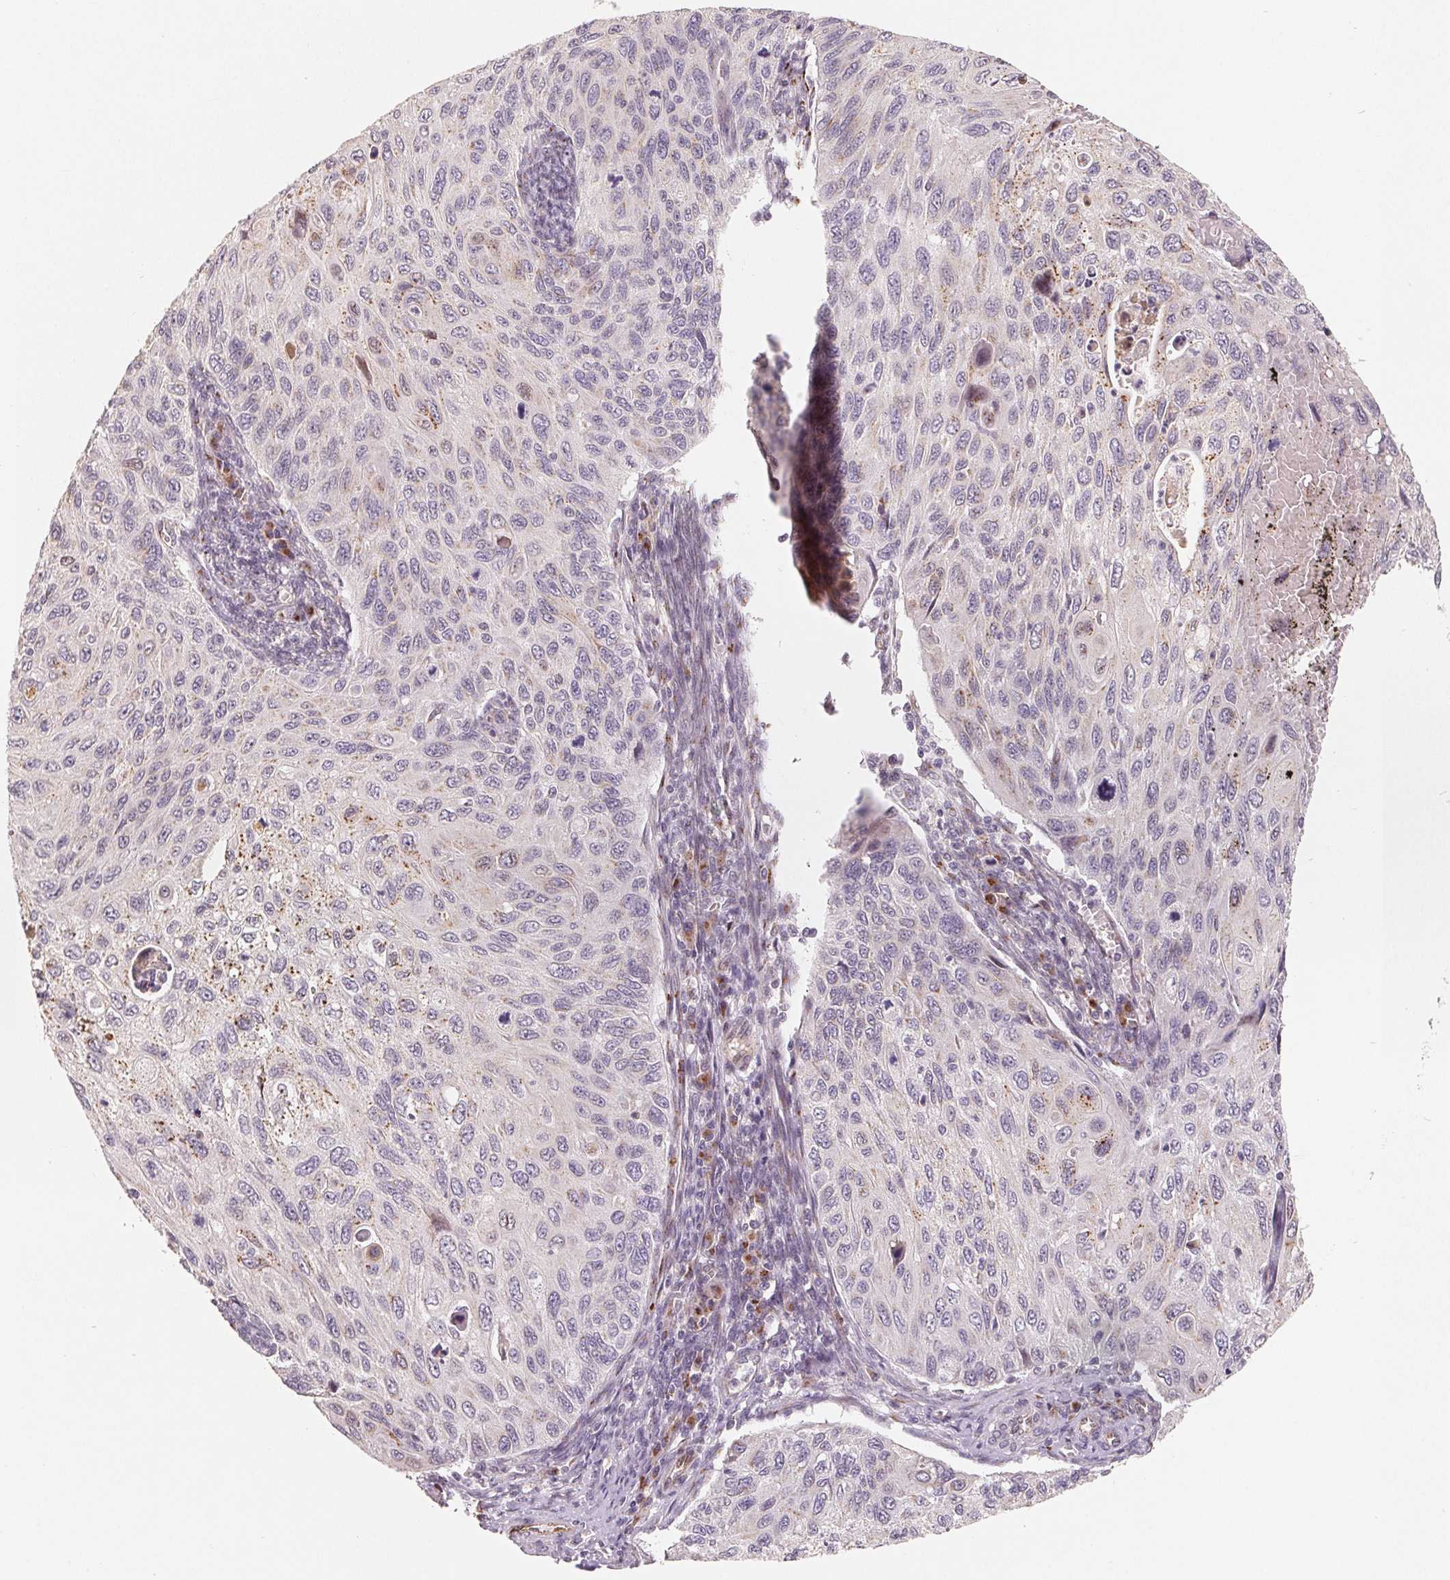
{"staining": {"intensity": "negative", "quantity": "none", "location": "none"}, "tissue": "cervical cancer", "cell_type": "Tumor cells", "image_type": "cancer", "snomed": [{"axis": "morphology", "description": "Squamous cell carcinoma, NOS"}, {"axis": "topography", "description": "Cervix"}], "caption": "Tumor cells are negative for brown protein staining in squamous cell carcinoma (cervical).", "gene": "TMSB15B", "patient": {"sex": "female", "age": 70}}